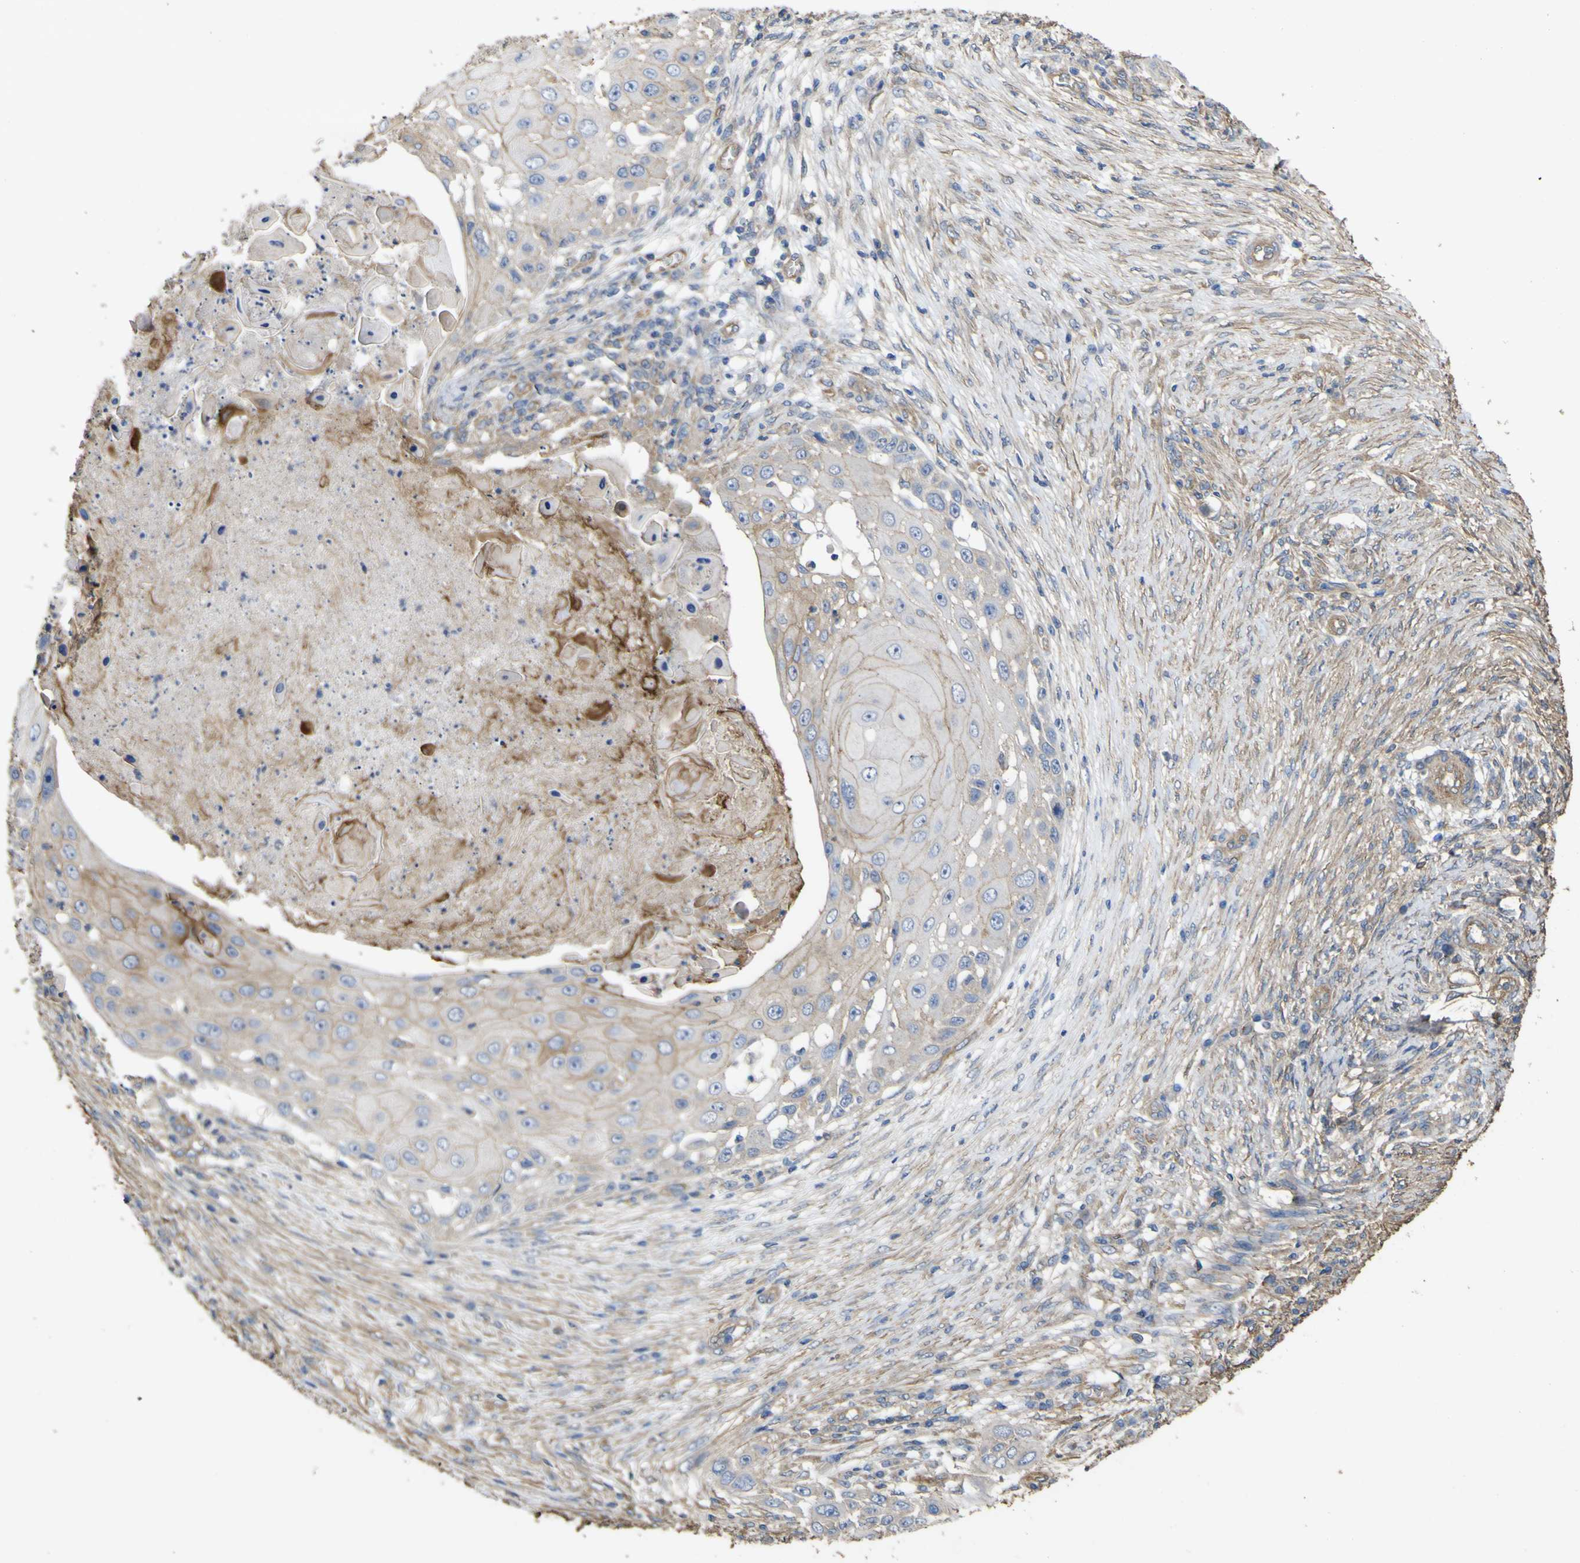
{"staining": {"intensity": "weak", "quantity": "<25%", "location": "cytoplasmic/membranous"}, "tissue": "skin cancer", "cell_type": "Tumor cells", "image_type": "cancer", "snomed": [{"axis": "morphology", "description": "Squamous cell carcinoma, NOS"}, {"axis": "topography", "description": "Skin"}], "caption": "This photomicrograph is of skin cancer (squamous cell carcinoma) stained with IHC to label a protein in brown with the nuclei are counter-stained blue. There is no positivity in tumor cells.", "gene": "TNFSF15", "patient": {"sex": "female", "age": 44}}